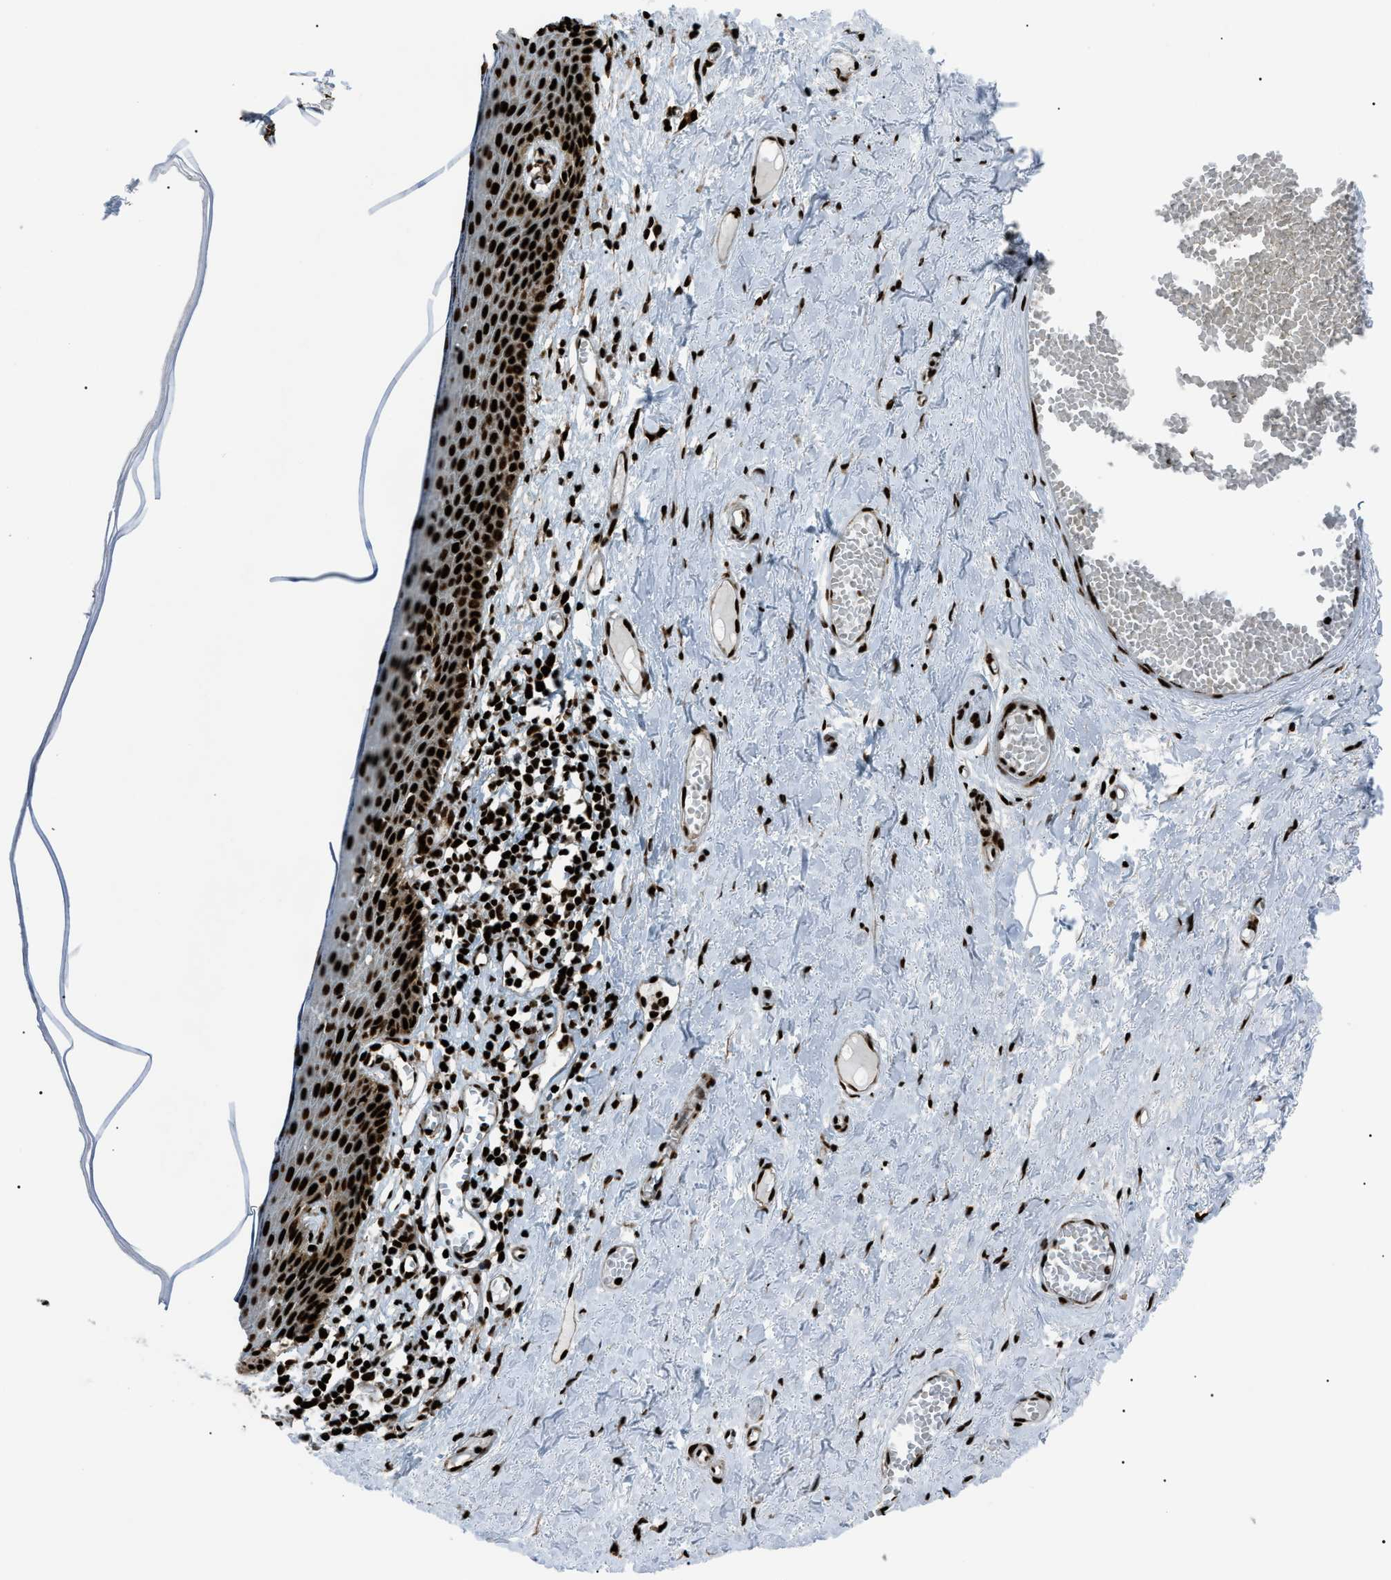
{"staining": {"intensity": "strong", "quantity": ">75%", "location": "nuclear"}, "tissue": "skin", "cell_type": "Epidermal cells", "image_type": "normal", "snomed": [{"axis": "morphology", "description": "Normal tissue, NOS"}, {"axis": "topography", "description": "Adipose tissue"}, {"axis": "topography", "description": "Vascular tissue"}, {"axis": "topography", "description": "Anal"}, {"axis": "topography", "description": "Peripheral nerve tissue"}], "caption": "Protein staining of benign skin reveals strong nuclear positivity in approximately >75% of epidermal cells.", "gene": "HNRNPK", "patient": {"sex": "female", "age": 54}}